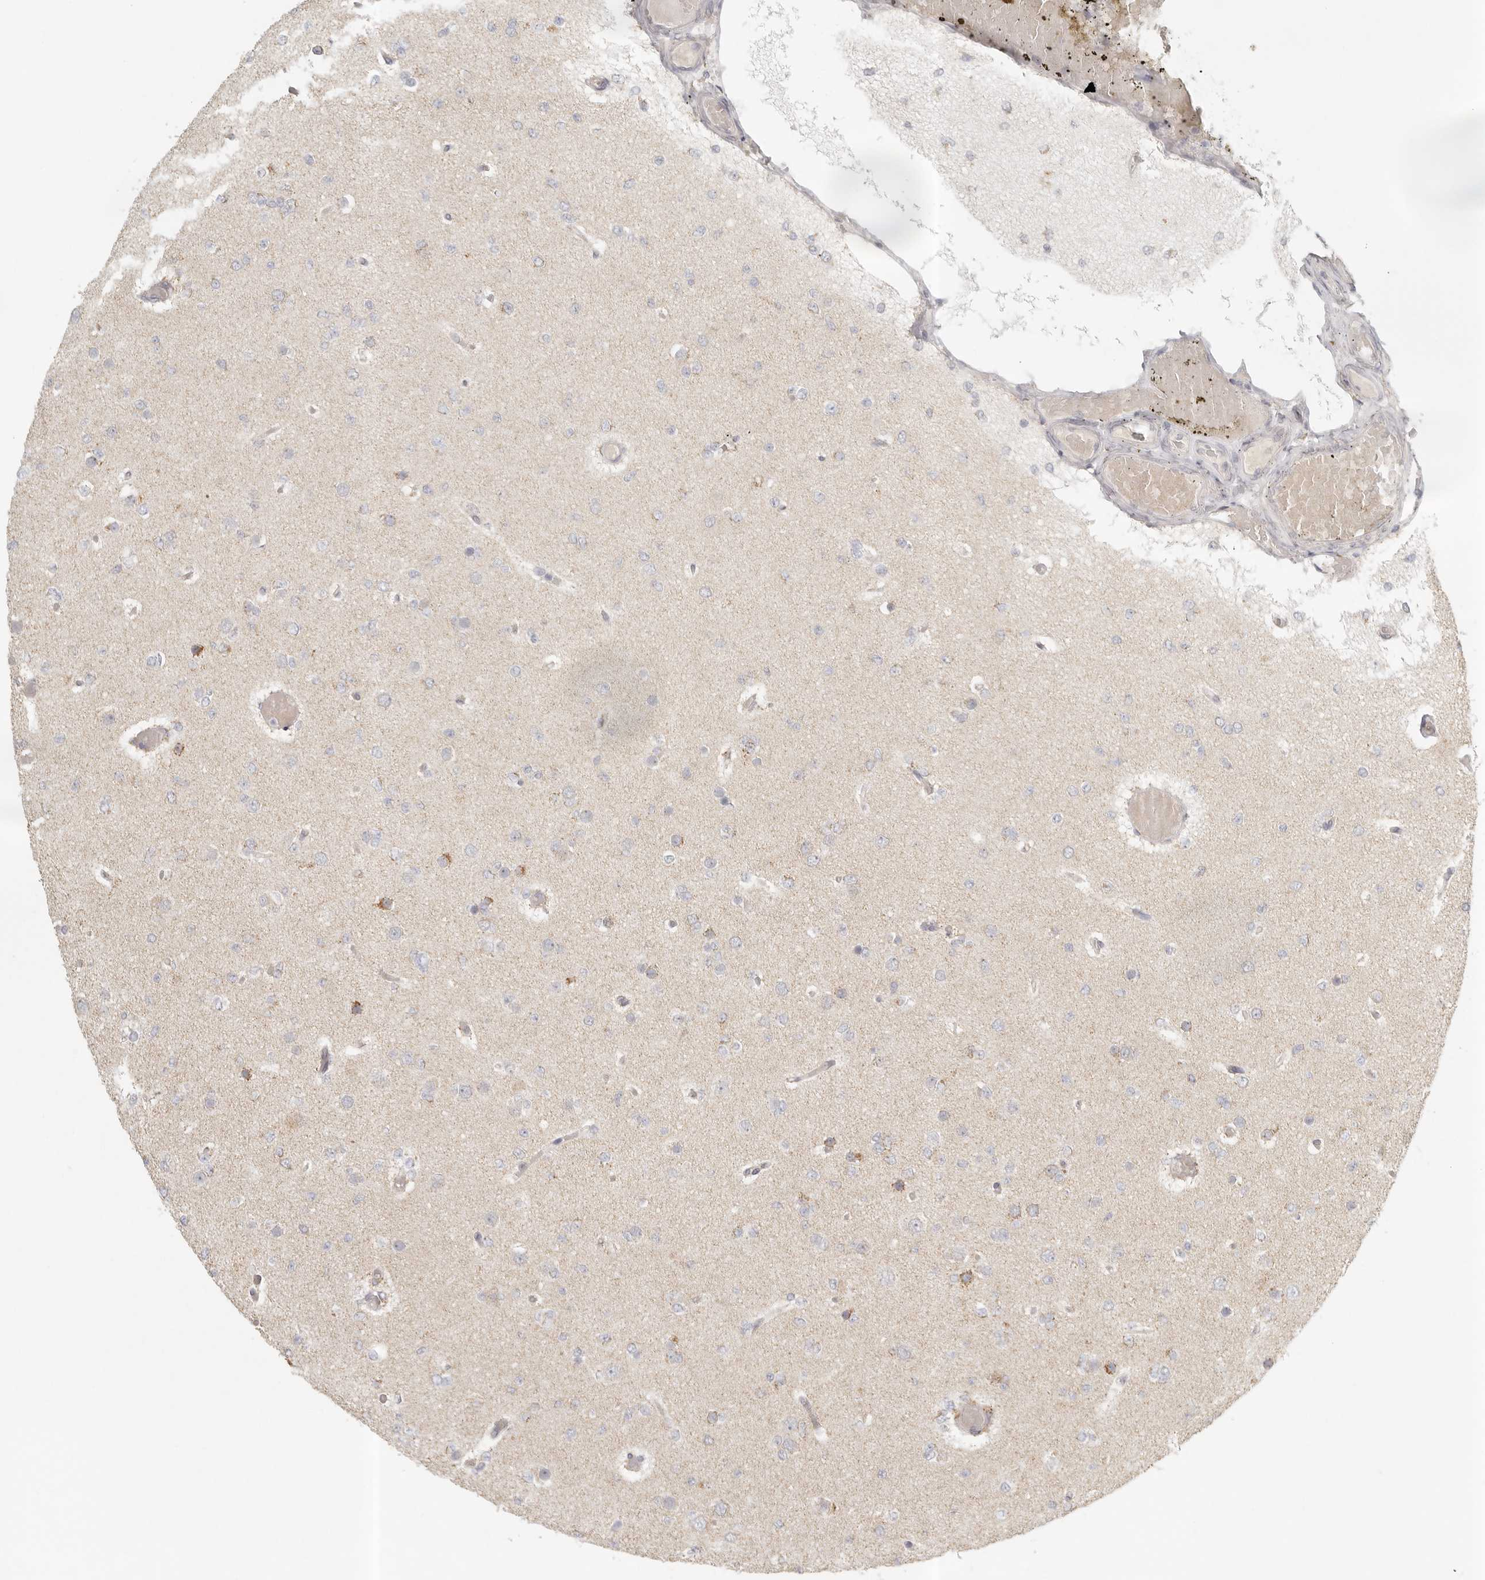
{"staining": {"intensity": "negative", "quantity": "none", "location": "none"}, "tissue": "glioma", "cell_type": "Tumor cells", "image_type": "cancer", "snomed": [{"axis": "morphology", "description": "Glioma, malignant, Low grade"}, {"axis": "topography", "description": "Brain"}], "caption": "This is a histopathology image of IHC staining of malignant low-grade glioma, which shows no staining in tumor cells. (DAB (3,3'-diaminobenzidine) IHC, high magnification).", "gene": "KDF1", "patient": {"sex": "female", "age": 22}}